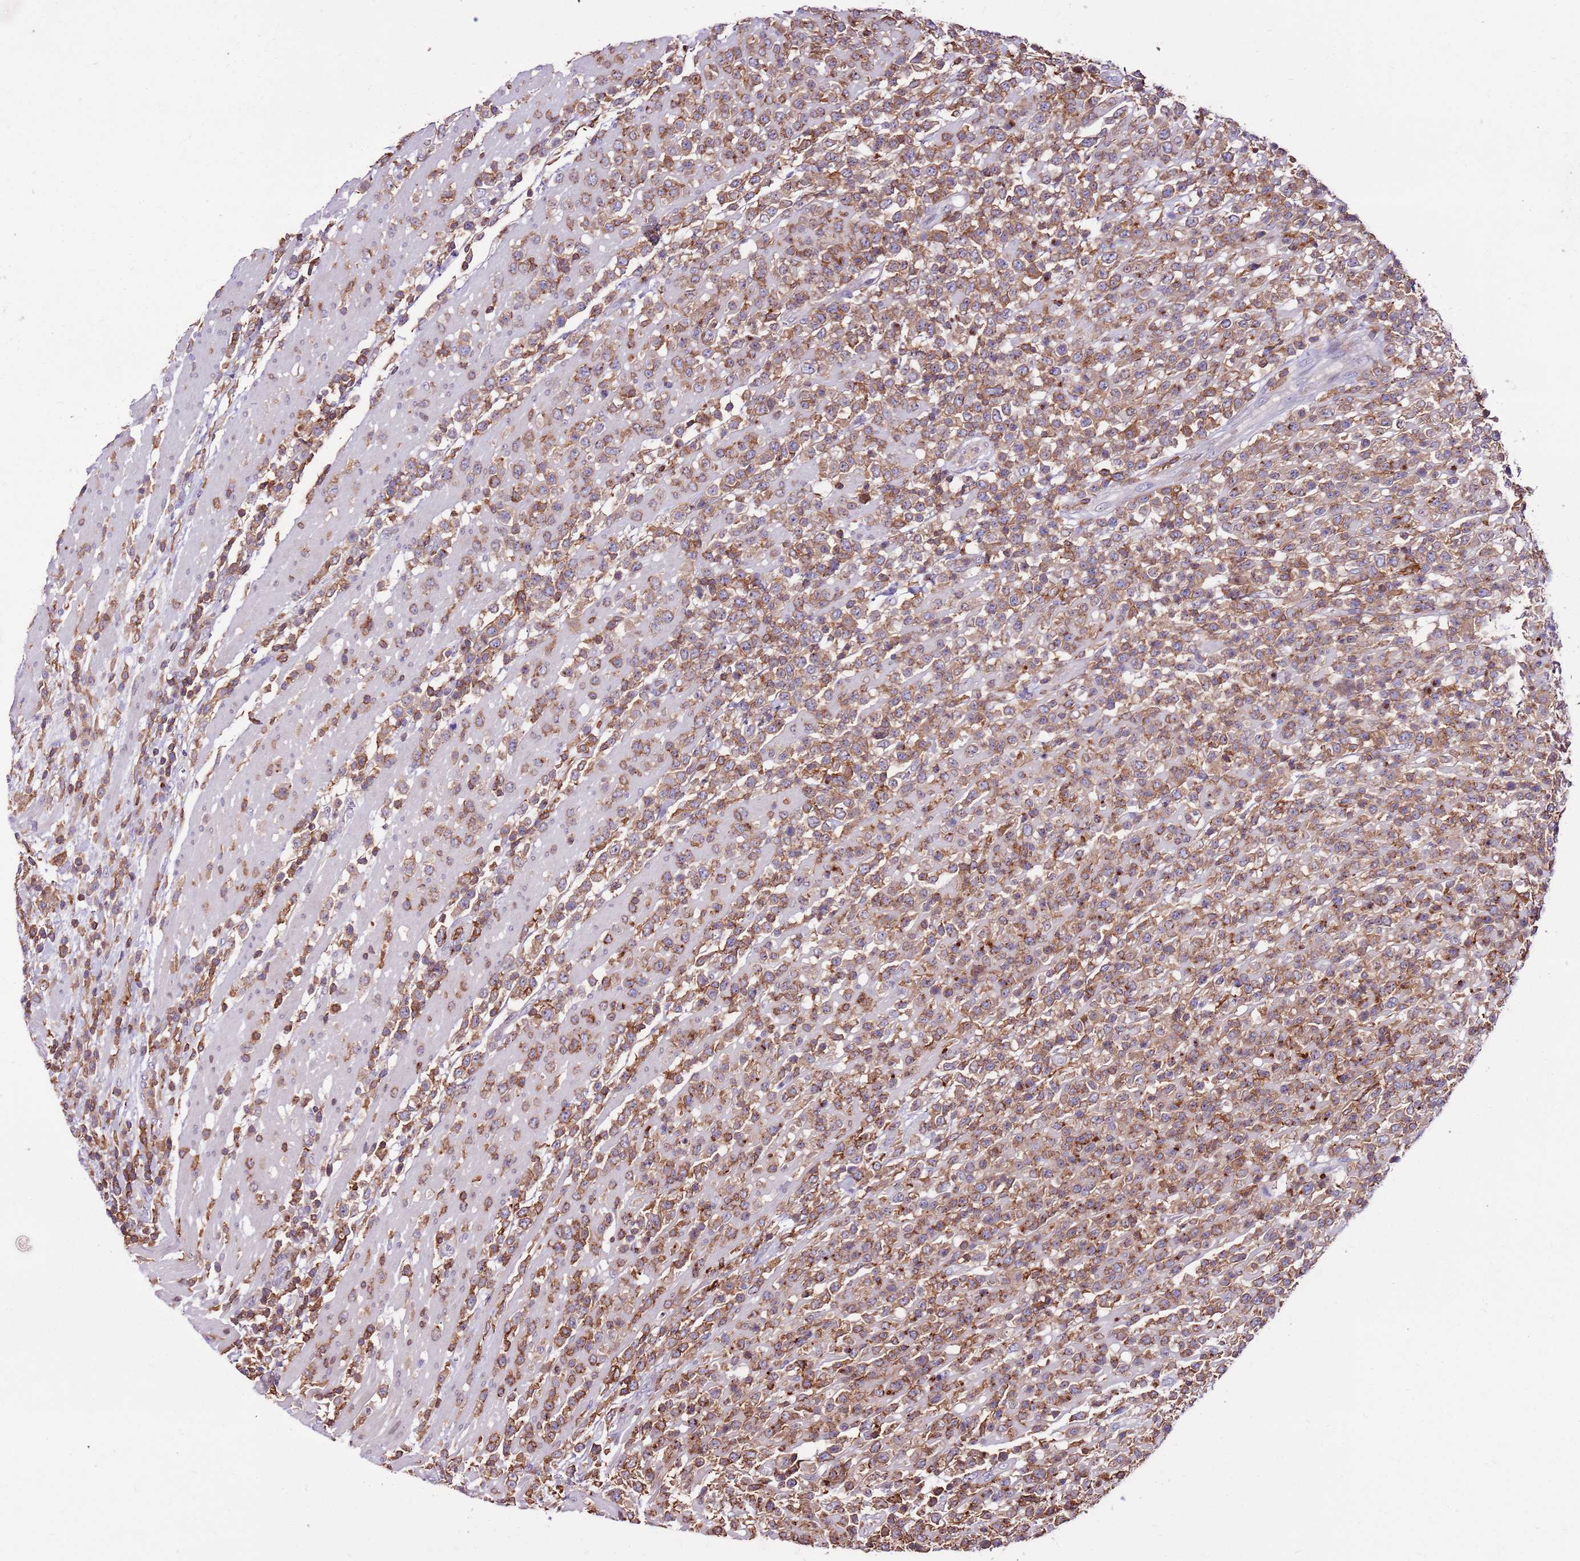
{"staining": {"intensity": "moderate", "quantity": ">75%", "location": "cytoplasmic/membranous"}, "tissue": "lymphoma", "cell_type": "Tumor cells", "image_type": "cancer", "snomed": [{"axis": "morphology", "description": "Malignant lymphoma, non-Hodgkin's type, High grade"}, {"axis": "topography", "description": "Colon"}], "caption": "This micrograph demonstrates lymphoma stained with IHC to label a protein in brown. The cytoplasmic/membranous of tumor cells show moderate positivity for the protein. Nuclei are counter-stained blue.", "gene": "ZSWIM1", "patient": {"sex": "female", "age": 53}}